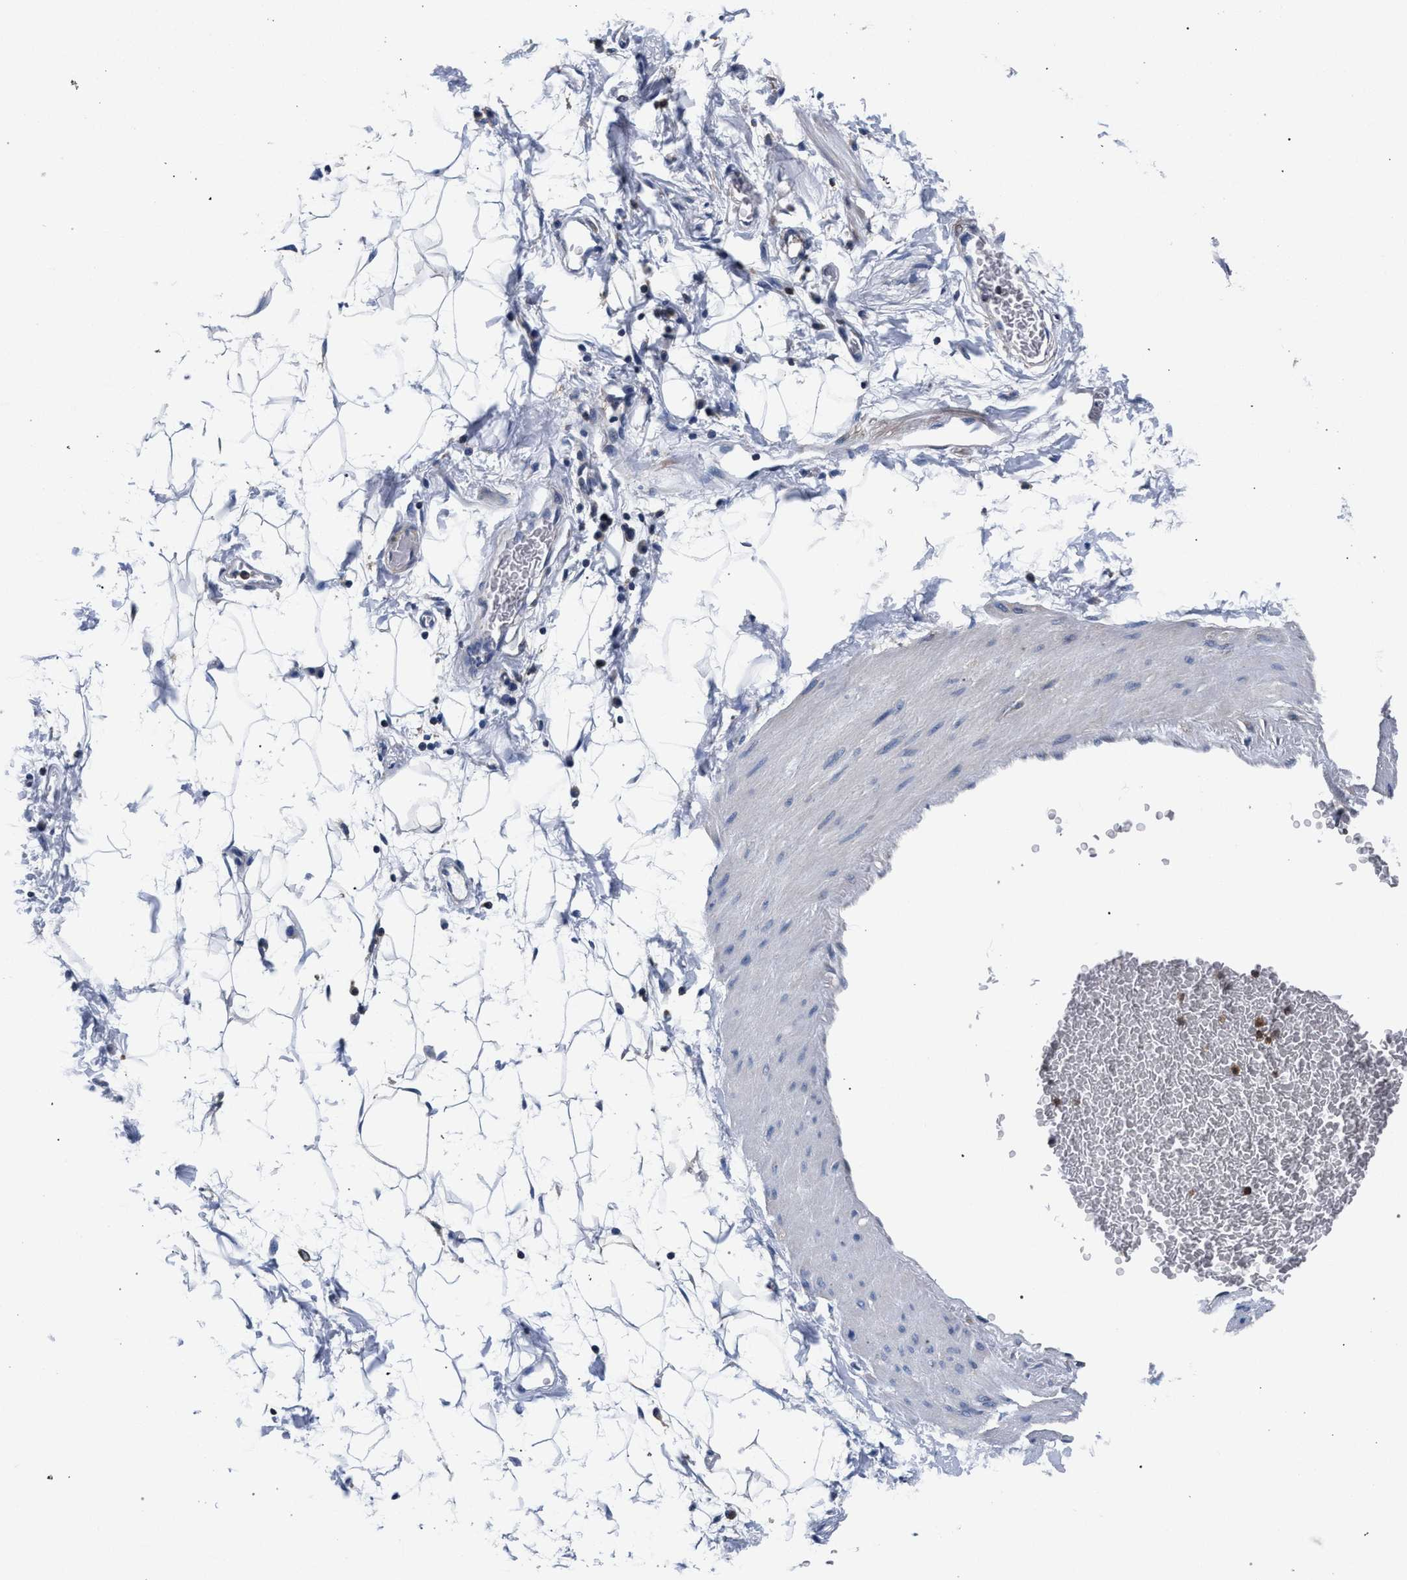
{"staining": {"intensity": "negative", "quantity": "none", "location": "none"}, "tissue": "adipose tissue", "cell_type": "Adipocytes", "image_type": "normal", "snomed": [{"axis": "morphology", "description": "Normal tissue, NOS"}, {"axis": "topography", "description": "Soft tissue"}], "caption": "DAB (3,3'-diaminobenzidine) immunohistochemical staining of benign adipose tissue displays no significant staining in adipocytes. (DAB (3,3'-diaminobenzidine) immunohistochemistry visualized using brightfield microscopy, high magnification).", "gene": "LASP1", "patient": {"sex": "male", "age": 72}}